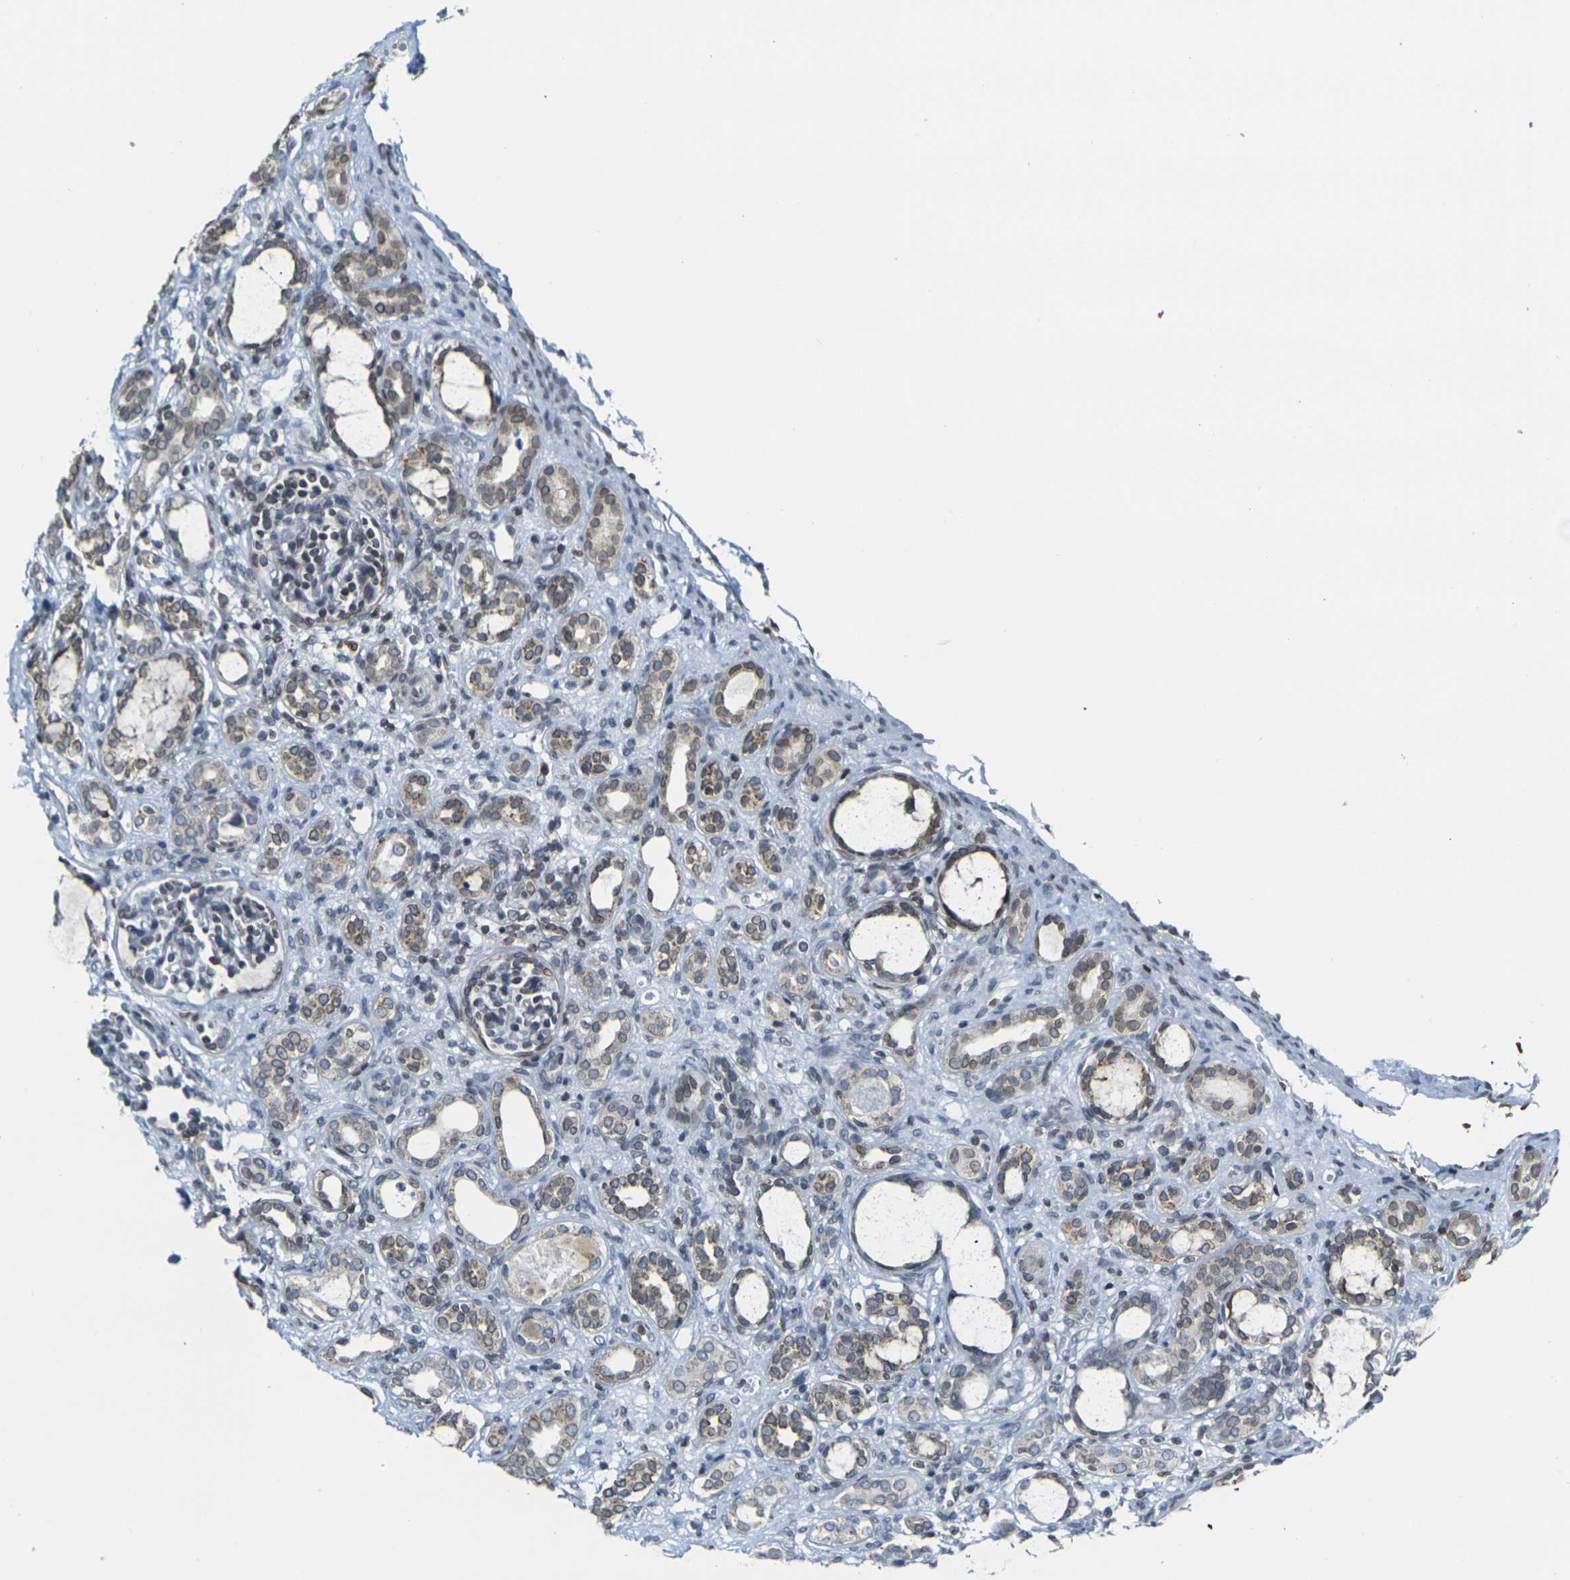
{"staining": {"intensity": "moderate", "quantity": "25%-75%", "location": "cytoplasmic/membranous,nuclear"}, "tissue": "kidney", "cell_type": "Cells in glomeruli", "image_type": "normal", "snomed": [{"axis": "morphology", "description": "Normal tissue, NOS"}, {"axis": "topography", "description": "Kidney"}], "caption": "Benign kidney displays moderate cytoplasmic/membranous,nuclear staining in approximately 25%-75% of cells in glomeruli.", "gene": "BRDT", "patient": {"sex": "male", "age": 7}}